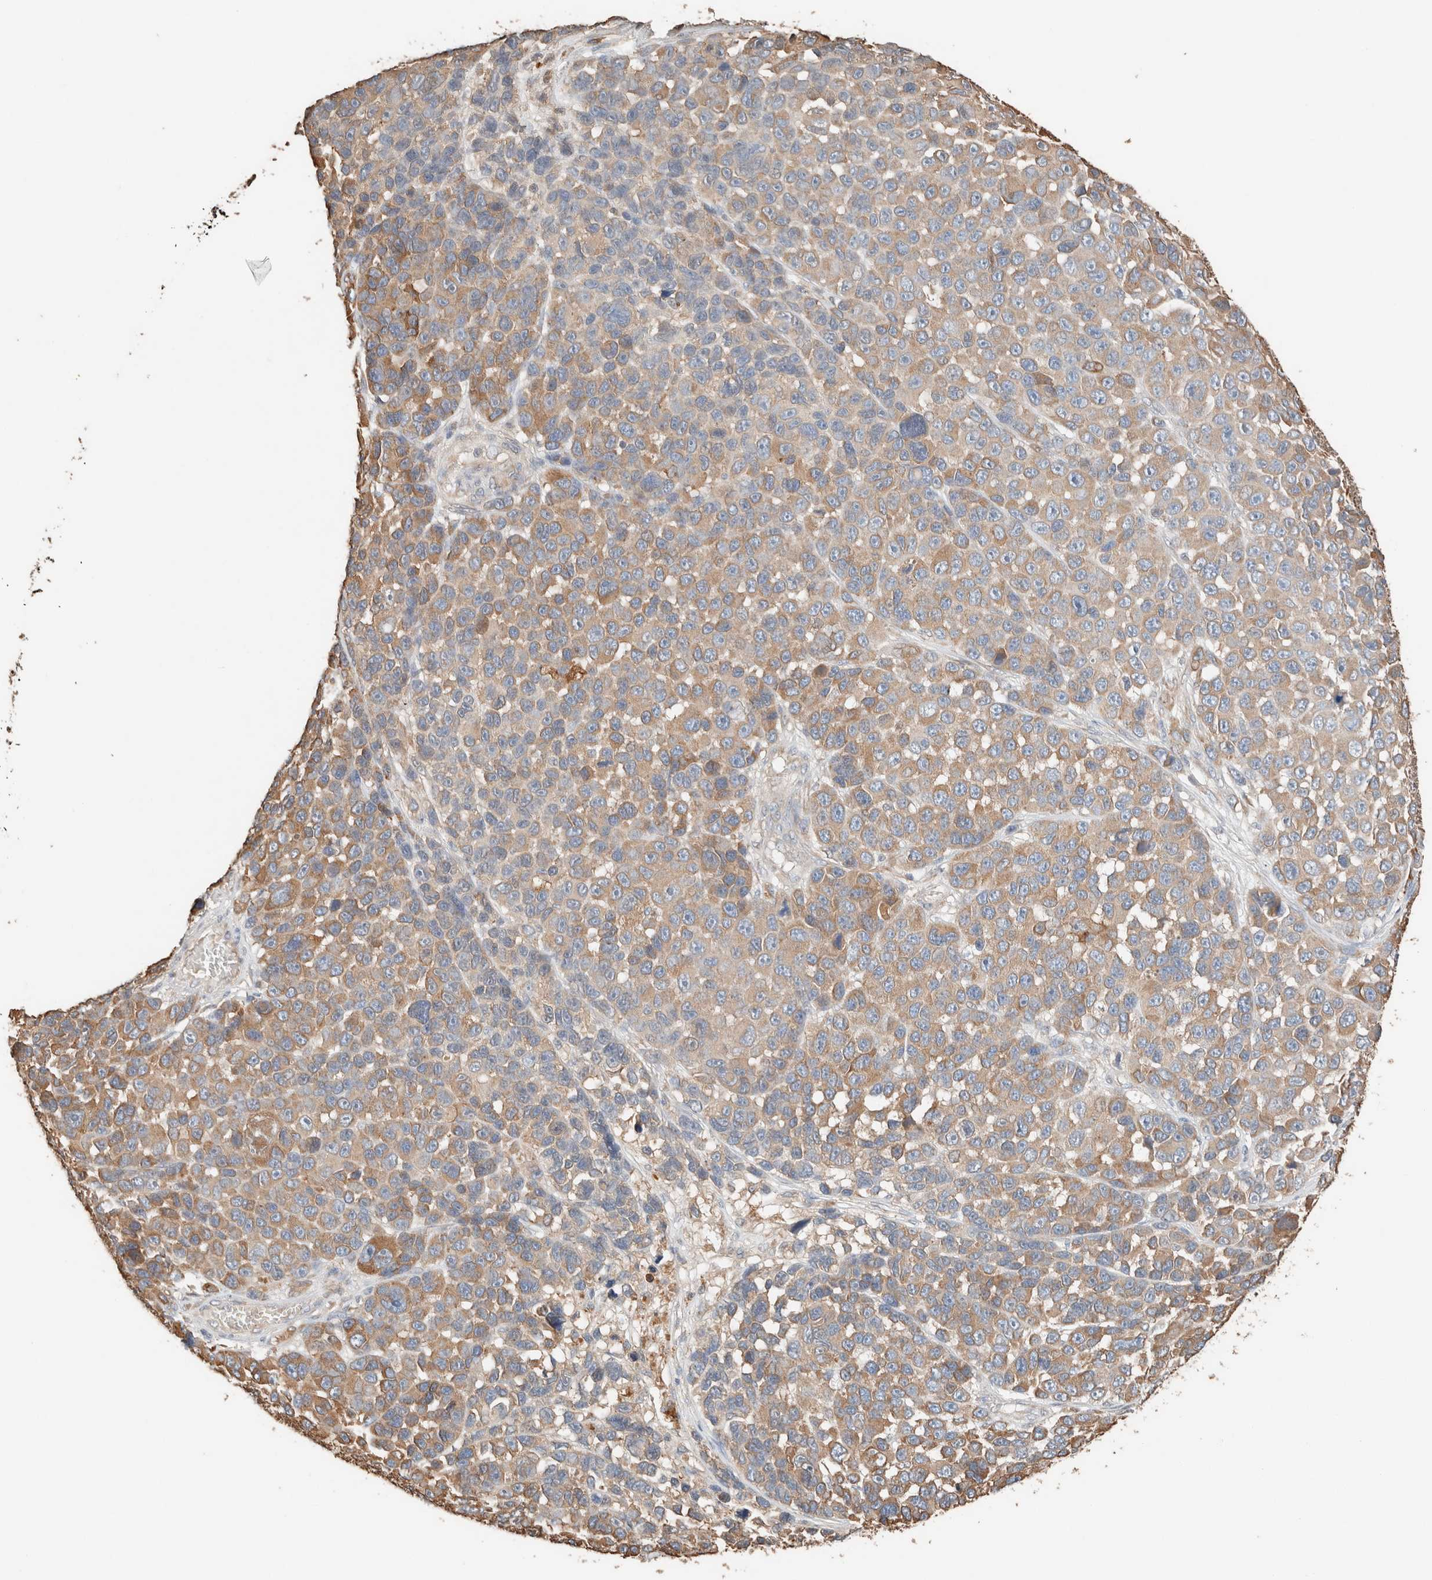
{"staining": {"intensity": "moderate", "quantity": ">75%", "location": "cytoplasmic/membranous"}, "tissue": "melanoma", "cell_type": "Tumor cells", "image_type": "cancer", "snomed": [{"axis": "morphology", "description": "Malignant melanoma, NOS"}, {"axis": "topography", "description": "Skin"}], "caption": "DAB immunohistochemical staining of melanoma shows moderate cytoplasmic/membranous protein staining in about >75% of tumor cells.", "gene": "TUBD1", "patient": {"sex": "male", "age": 53}}